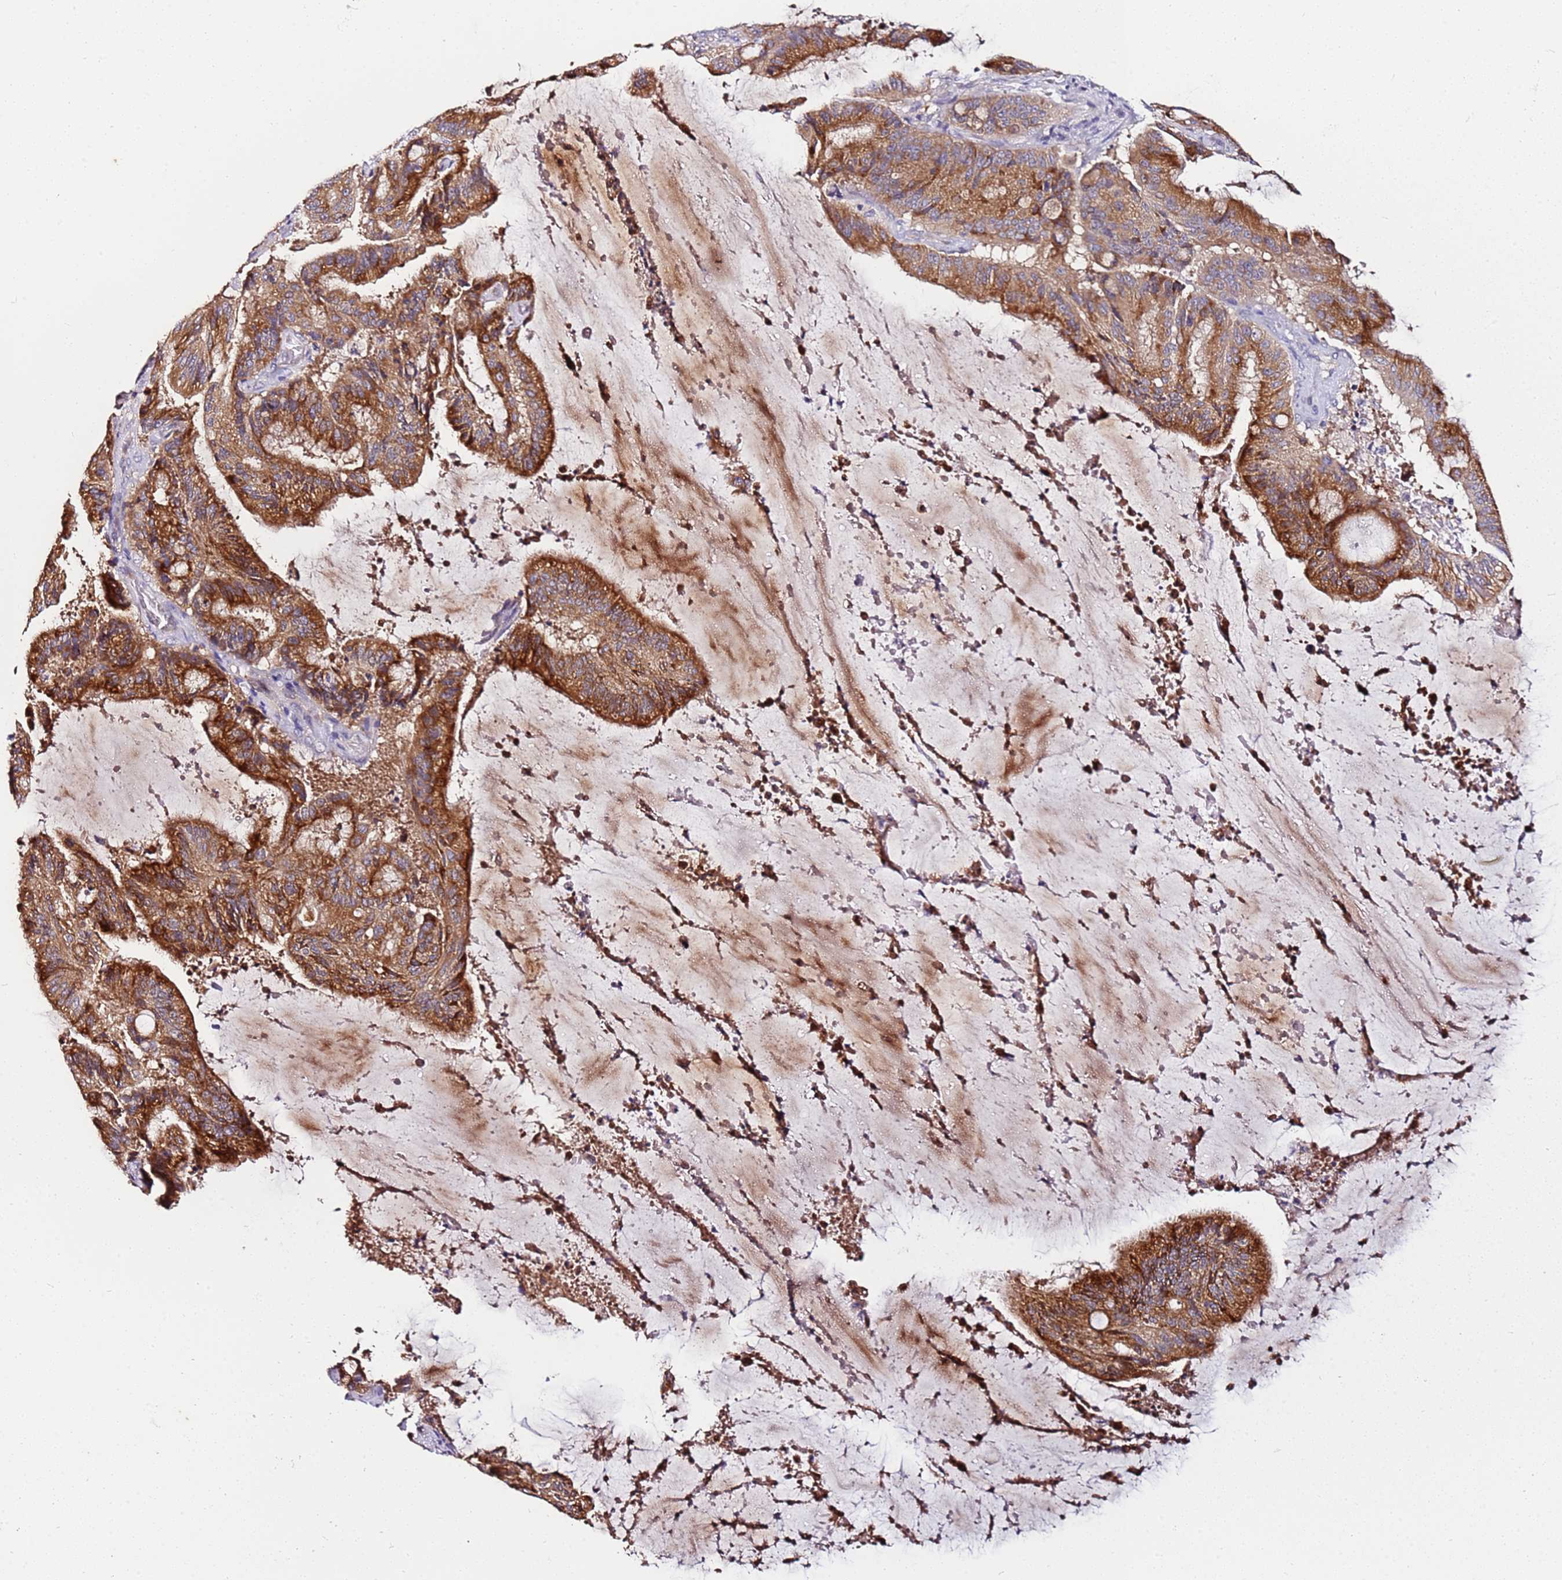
{"staining": {"intensity": "strong", "quantity": ">75%", "location": "cytoplasmic/membranous"}, "tissue": "liver cancer", "cell_type": "Tumor cells", "image_type": "cancer", "snomed": [{"axis": "morphology", "description": "Normal tissue, NOS"}, {"axis": "morphology", "description": "Cholangiocarcinoma"}, {"axis": "topography", "description": "Liver"}, {"axis": "topography", "description": "Peripheral nerve tissue"}], "caption": "A brown stain highlights strong cytoplasmic/membranous expression of a protein in cholangiocarcinoma (liver) tumor cells. (DAB (3,3'-diaminobenzidine) IHC, brown staining for protein, blue staining for nuclei).", "gene": "SRRM5", "patient": {"sex": "female", "age": 73}}